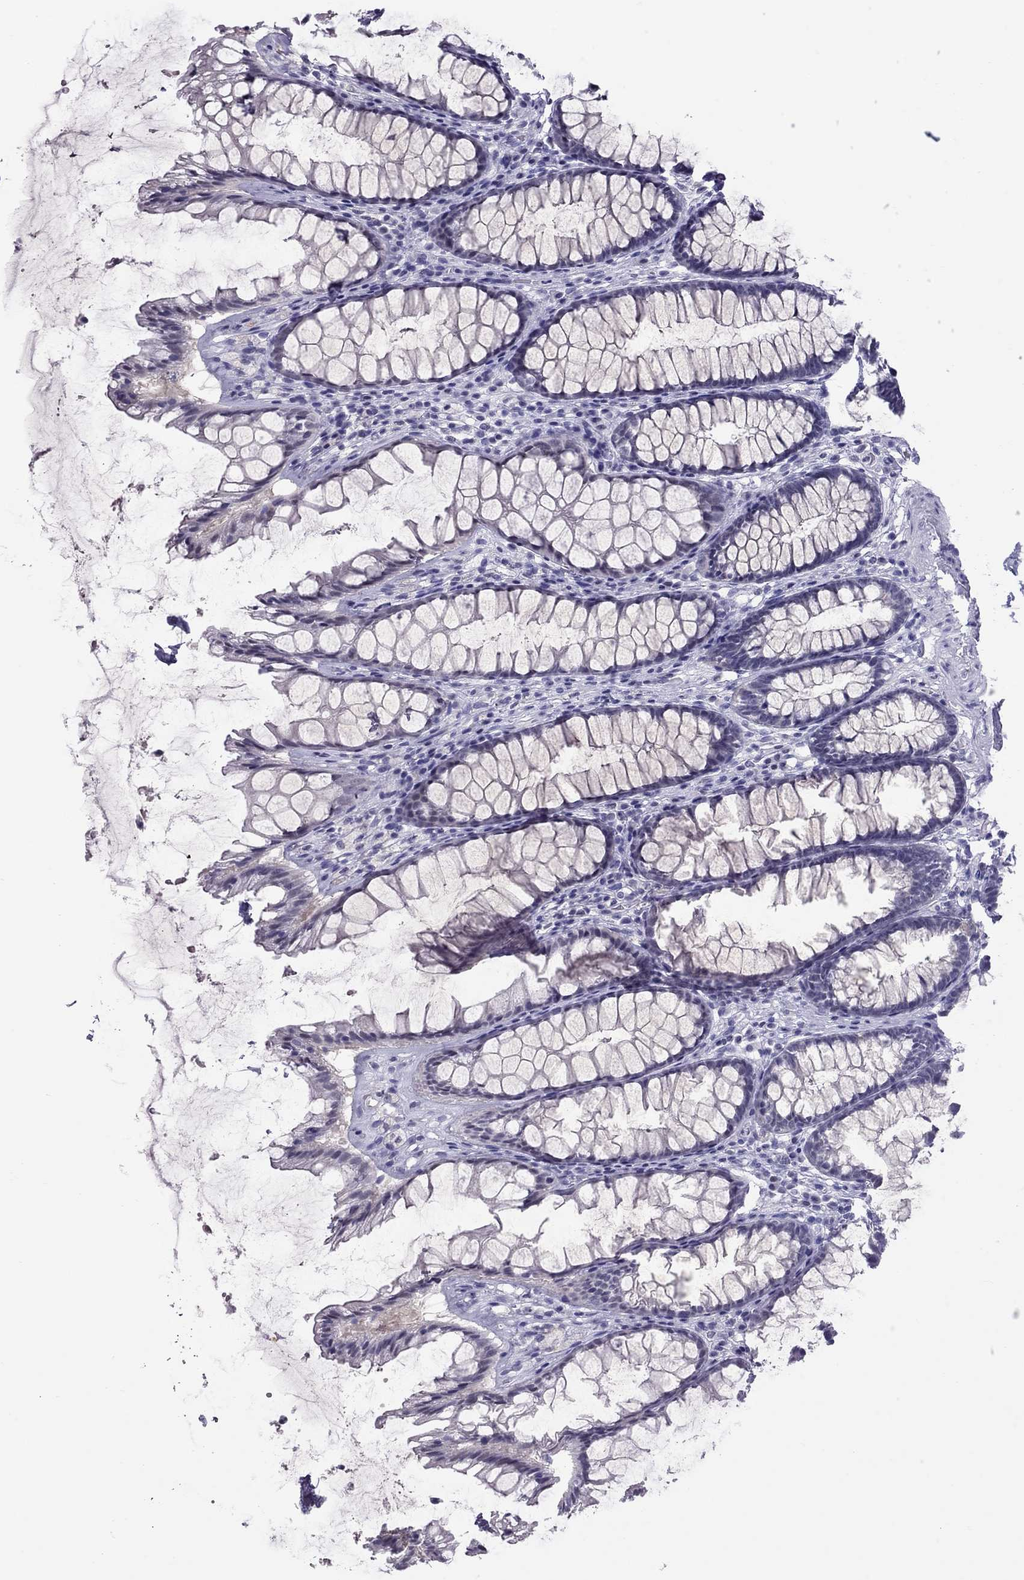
{"staining": {"intensity": "negative", "quantity": "none", "location": "none"}, "tissue": "rectum", "cell_type": "Glandular cells", "image_type": "normal", "snomed": [{"axis": "morphology", "description": "Normal tissue, NOS"}, {"axis": "topography", "description": "Rectum"}], "caption": "IHC image of benign human rectum stained for a protein (brown), which shows no expression in glandular cells. The staining was performed using DAB (3,3'-diaminobenzidine) to visualize the protein expression in brown, while the nuclei were stained in blue with hematoxylin (Magnification: 20x).", "gene": "CHRNB3", "patient": {"sex": "male", "age": 72}}